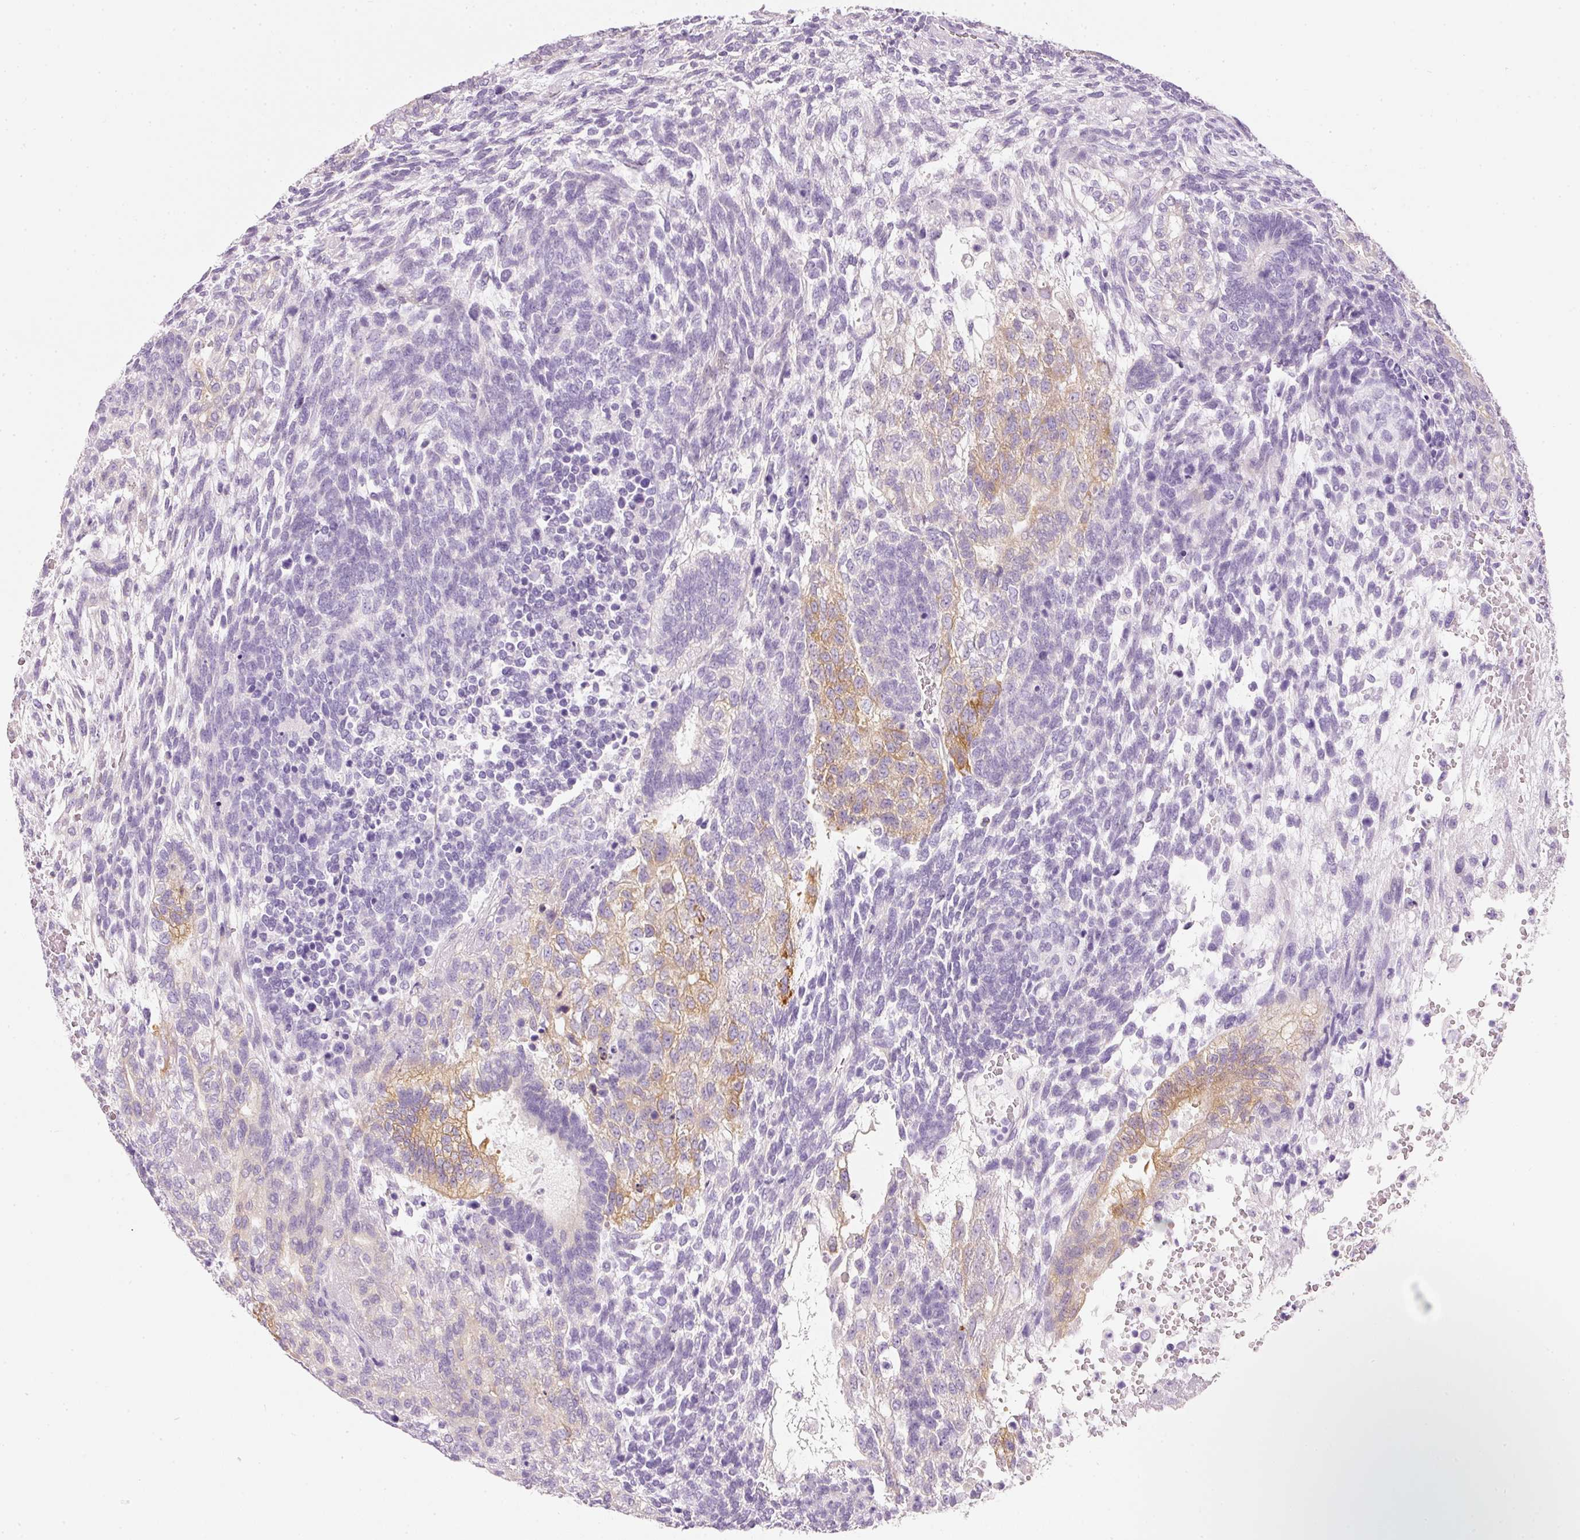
{"staining": {"intensity": "moderate", "quantity": "25%-75%", "location": "cytoplasmic/membranous"}, "tissue": "testis cancer", "cell_type": "Tumor cells", "image_type": "cancer", "snomed": [{"axis": "morphology", "description": "Carcinoma, Embryonal, NOS"}, {"axis": "topography", "description": "Testis"}], "caption": "A high-resolution micrograph shows IHC staining of testis cancer (embryonal carcinoma), which shows moderate cytoplasmic/membranous expression in approximately 25%-75% of tumor cells. Nuclei are stained in blue.", "gene": "PDXDC1", "patient": {"sex": "male", "age": 23}}